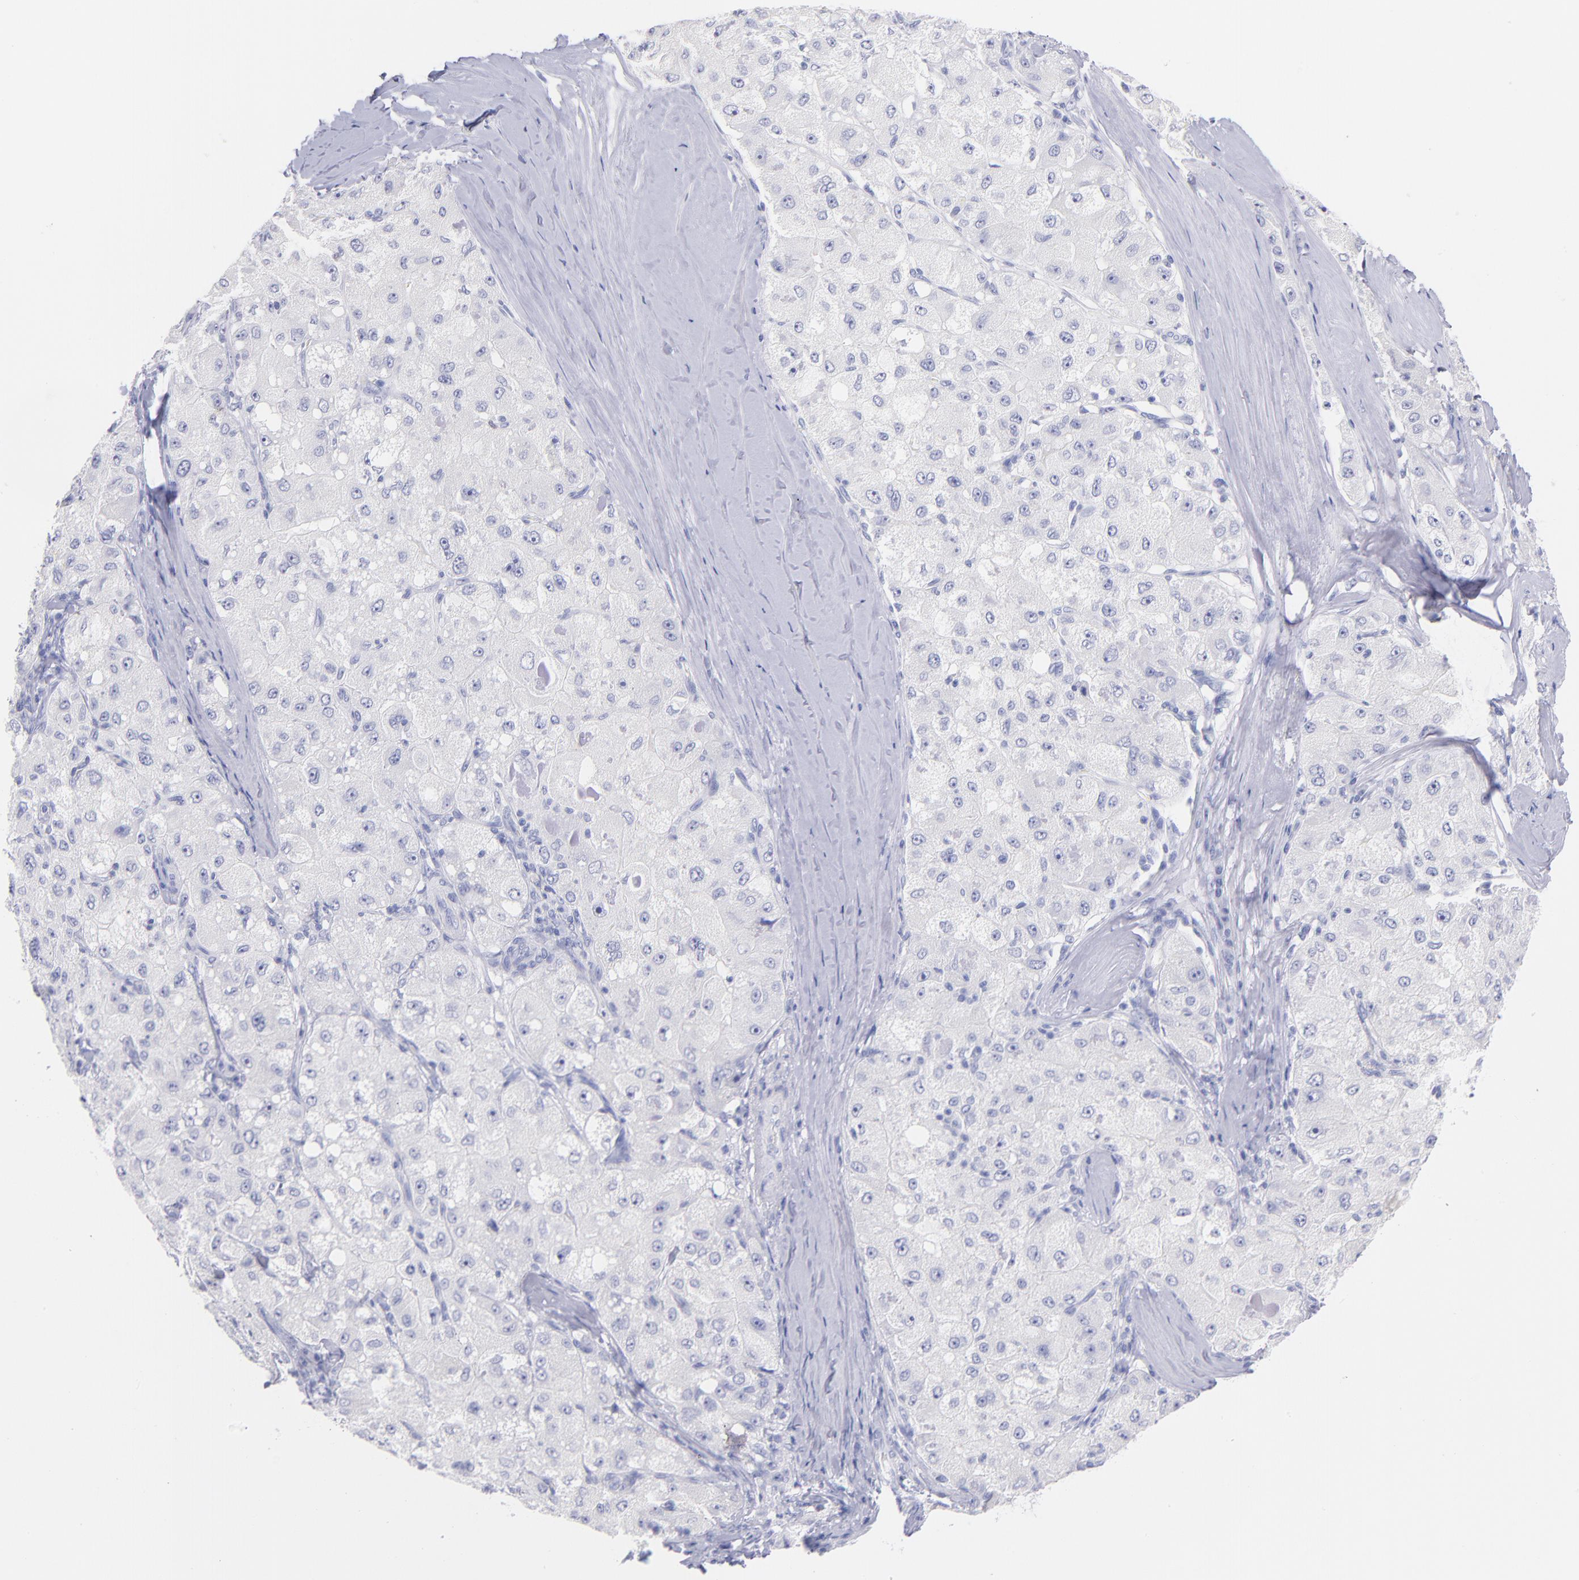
{"staining": {"intensity": "negative", "quantity": "none", "location": "none"}, "tissue": "liver cancer", "cell_type": "Tumor cells", "image_type": "cancer", "snomed": [{"axis": "morphology", "description": "Carcinoma, Hepatocellular, NOS"}, {"axis": "topography", "description": "Liver"}], "caption": "High magnification brightfield microscopy of liver cancer (hepatocellular carcinoma) stained with DAB (3,3'-diaminobenzidine) (brown) and counterstained with hematoxylin (blue): tumor cells show no significant positivity. (DAB (3,3'-diaminobenzidine) immunohistochemistry with hematoxylin counter stain).", "gene": "SCGN", "patient": {"sex": "male", "age": 80}}